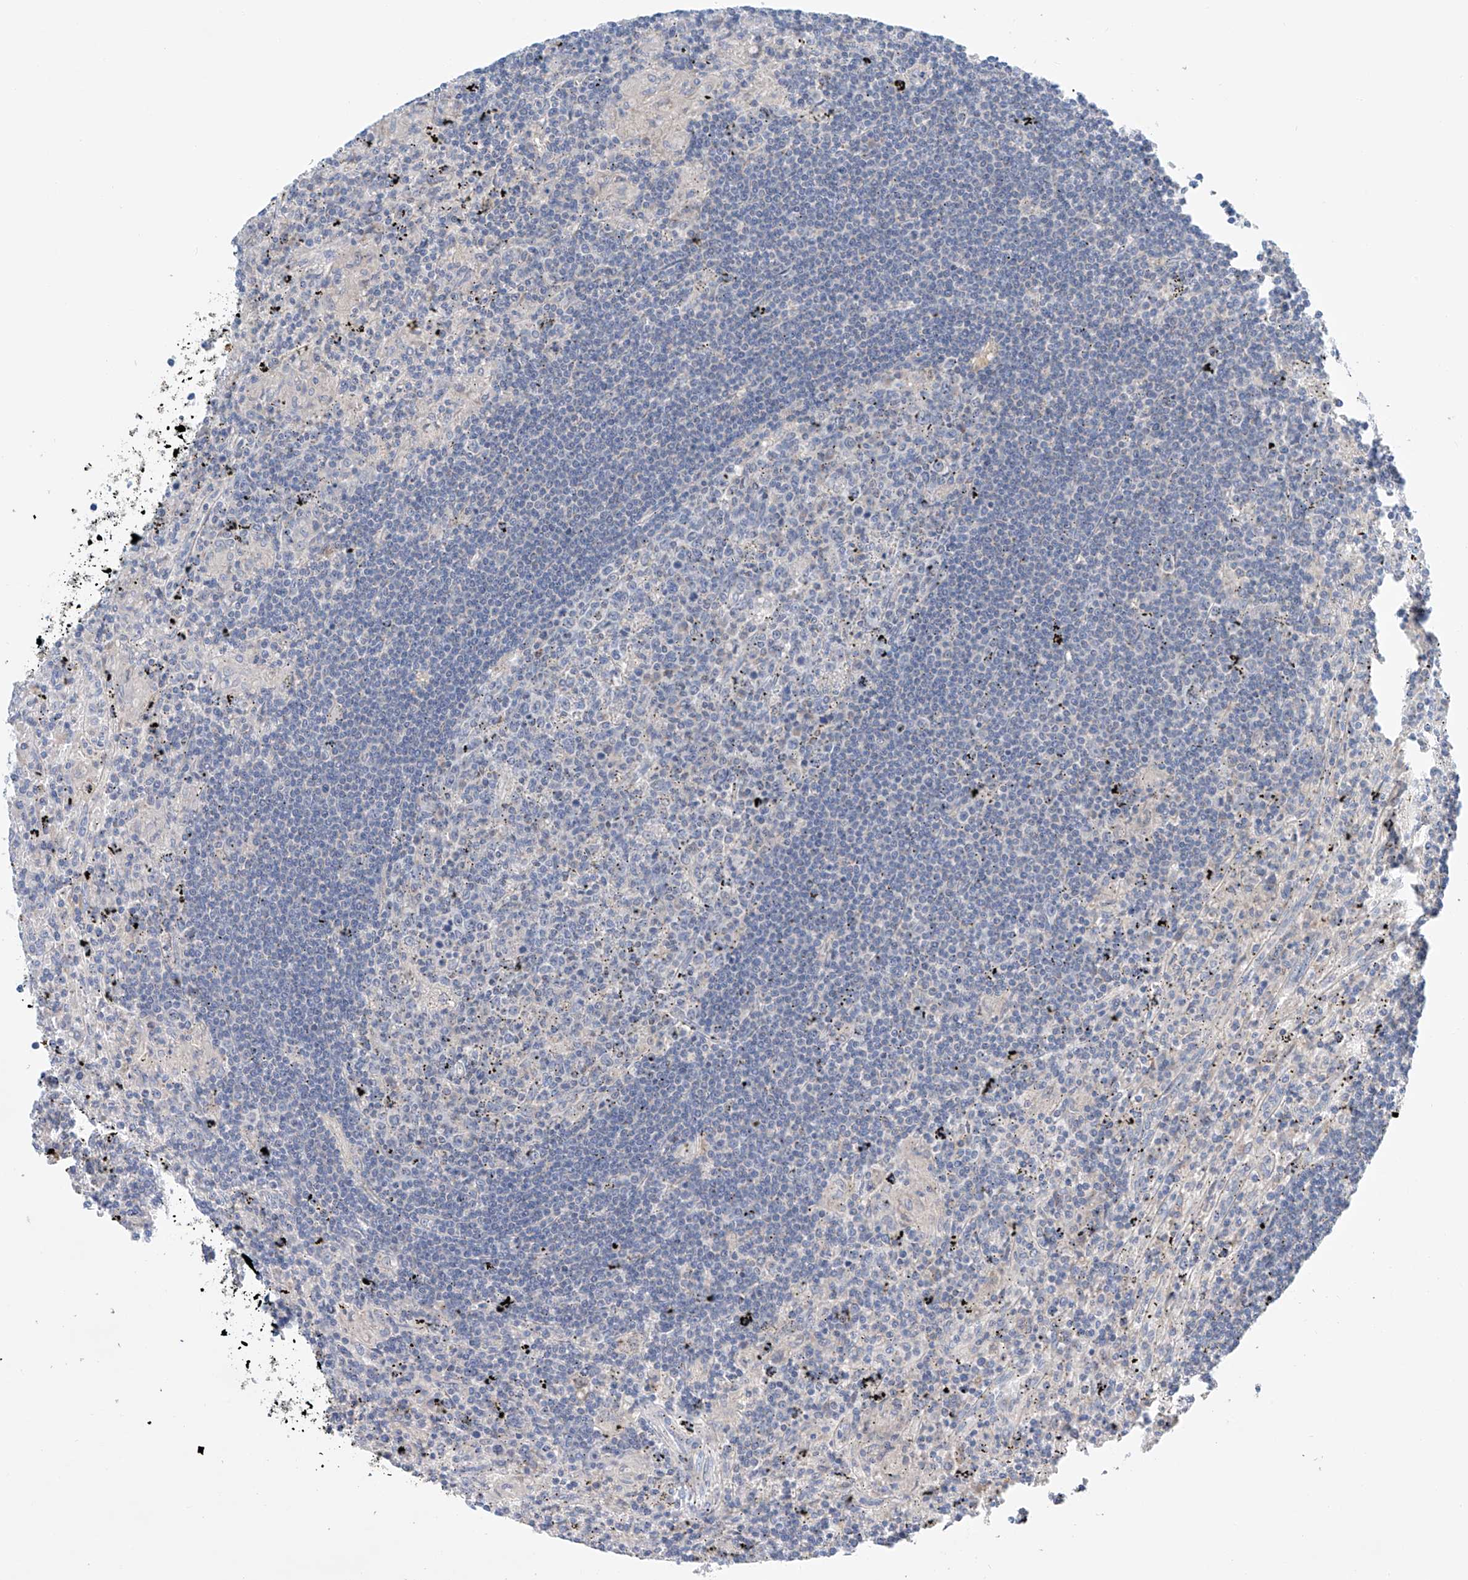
{"staining": {"intensity": "negative", "quantity": "none", "location": "none"}, "tissue": "lymphoma", "cell_type": "Tumor cells", "image_type": "cancer", "snomed": [{"axis": "morphology", "description": "Malignant lymphoma, non-Hodgkin's type, Low grade"}, {"axis": "topography", "description": "Spleen"}], "caption": "A high-resolution histopathology image shows IHC staining of lymphoma, which exhibits no significant positivity in tumor cells.", "gene": "GPC4", "patient": {"sex": "male", "age": 76}}